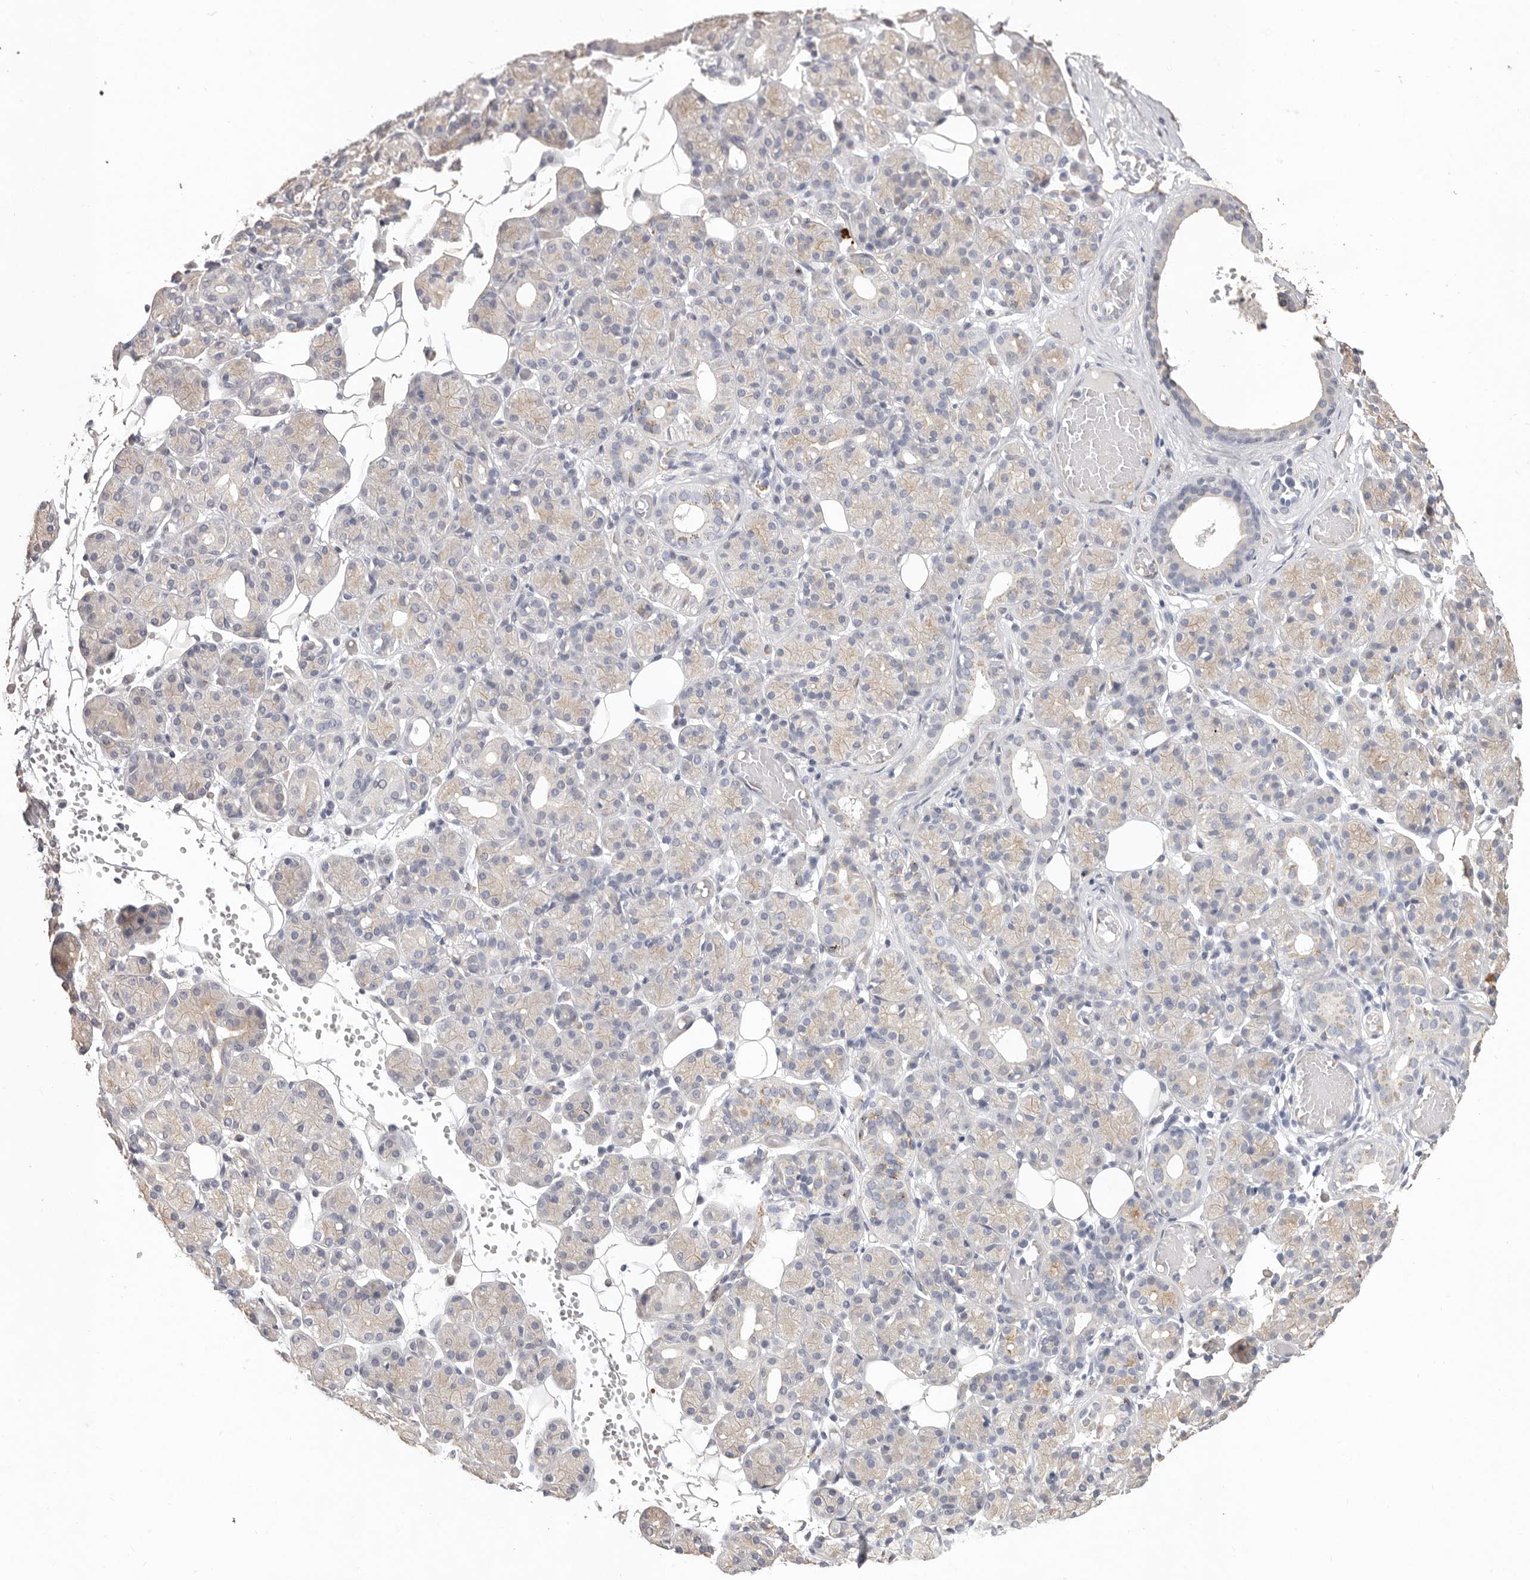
{"staining": {"intensity": "weak", "quantity": "<25%", "location": "cytoplasmic/membranous"}, "tissue": "salivary gland", "cell_type": "Glandular cells", "image_type": "normal", "snomed": [{"axis": "morphology", "description": "Normal tissue, NOS"}, {"axis": "topography", "description": "Salivary gland"}], "caption": "Image shows no protein positivity in glandular cells of normal salivary gland.", "gene": "ZYG11B", "patient": {"sex": "male", "age": 63}}